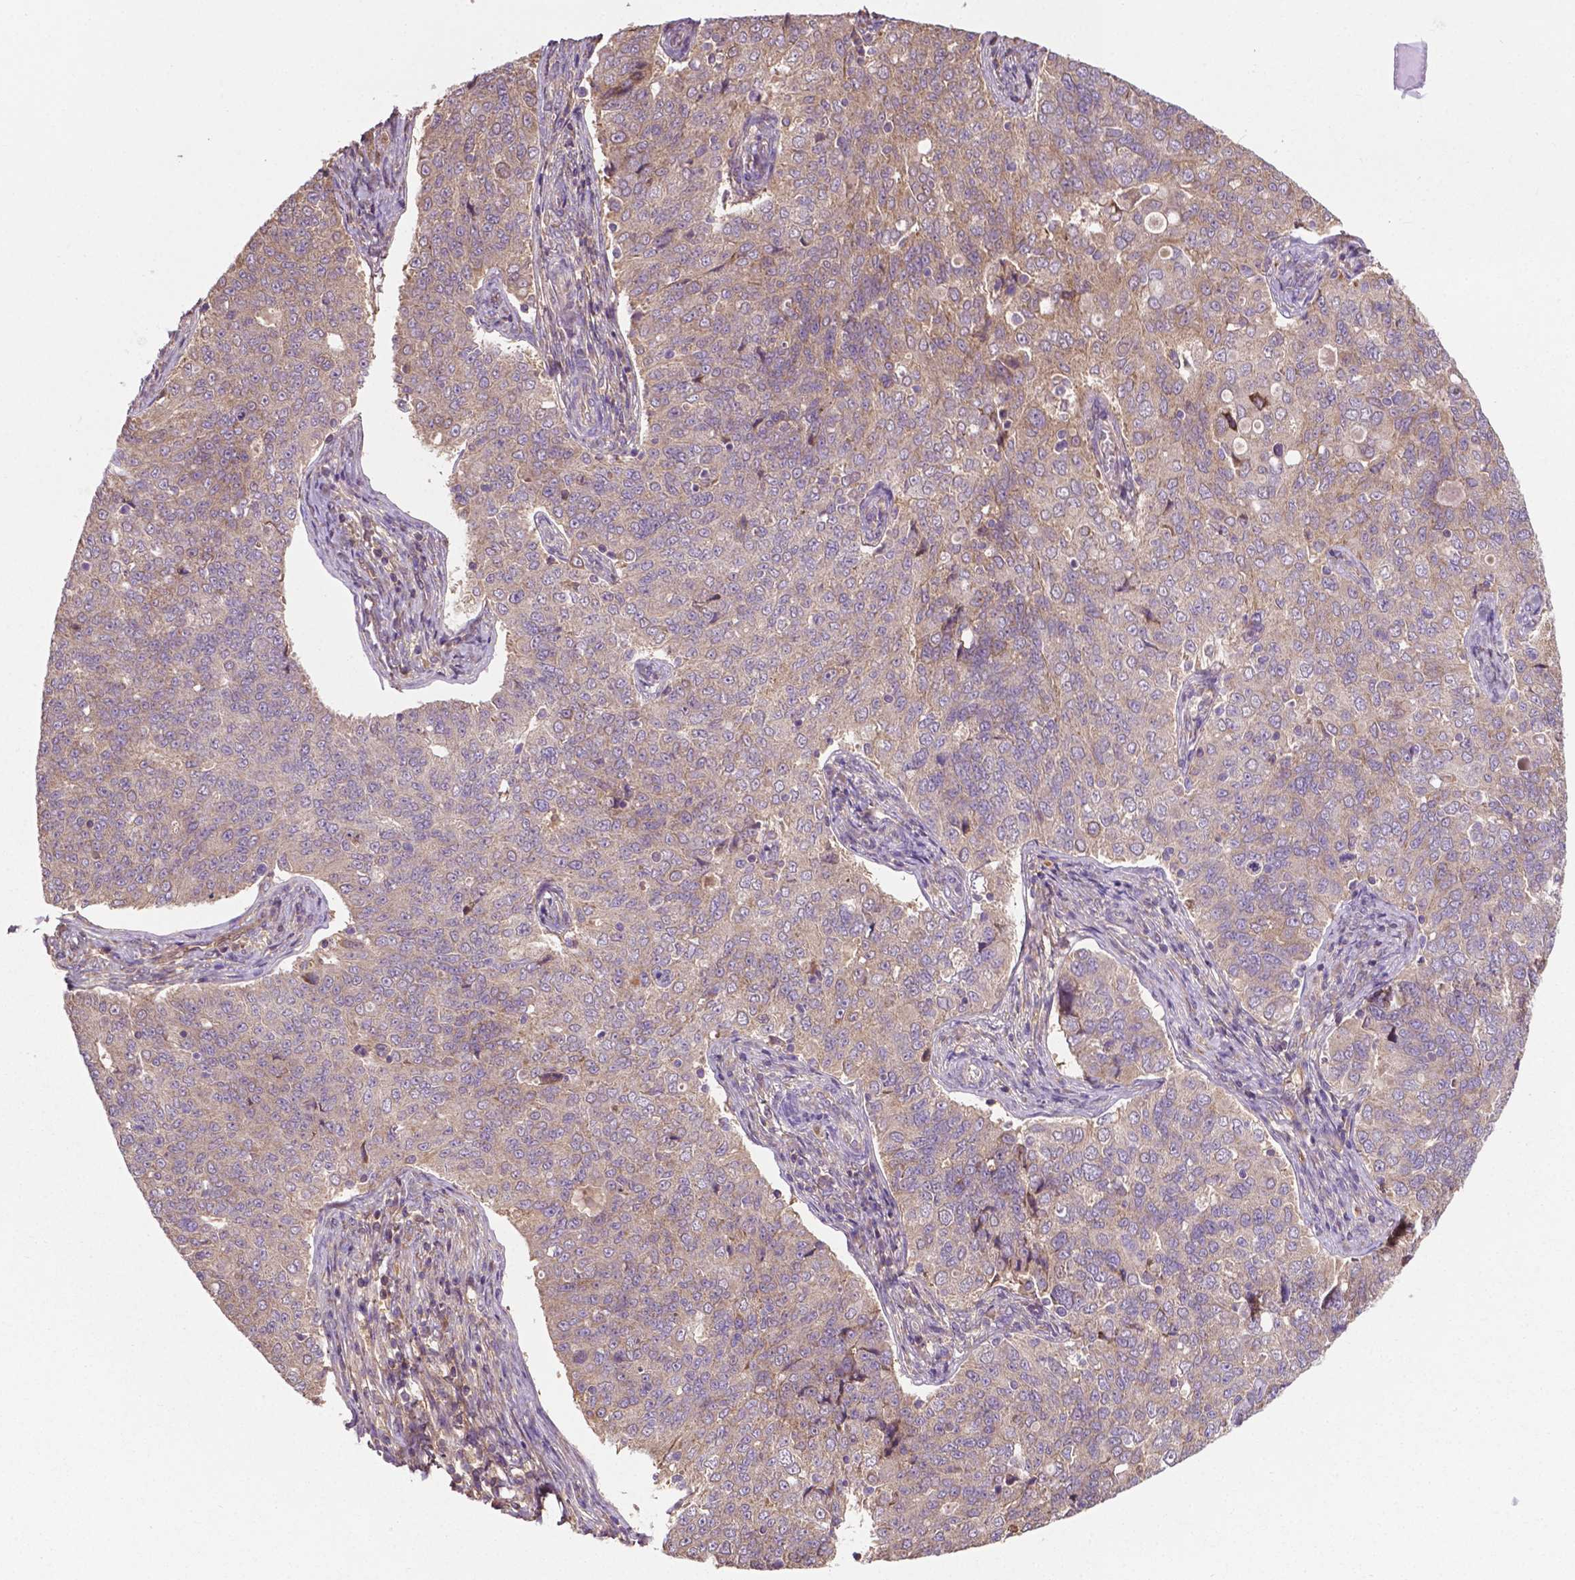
{"staining": {"intensity": "weak", "quantity": "25%-75%", "location": "cytoplasmic/membranous"}, "tissue": "endometrial cancer", "cell_type": "Tumor cells", "image_type": "cancer", "snomed": [{"axis": "morphology", "description": "Adenocarcinoma, NOS"}, {"axis": "topography", "description": "Endometrium"}], "caption": "A micrograph showing weak cytoplasmic/membranous expression in approximately 25%-75% of tumor cells in endometrial cancer (adenocarcinoma), as visualized by brown immunohistochemical staining.", "gene": "GJA9", "patient": {"sex": "female", "age": 43}}